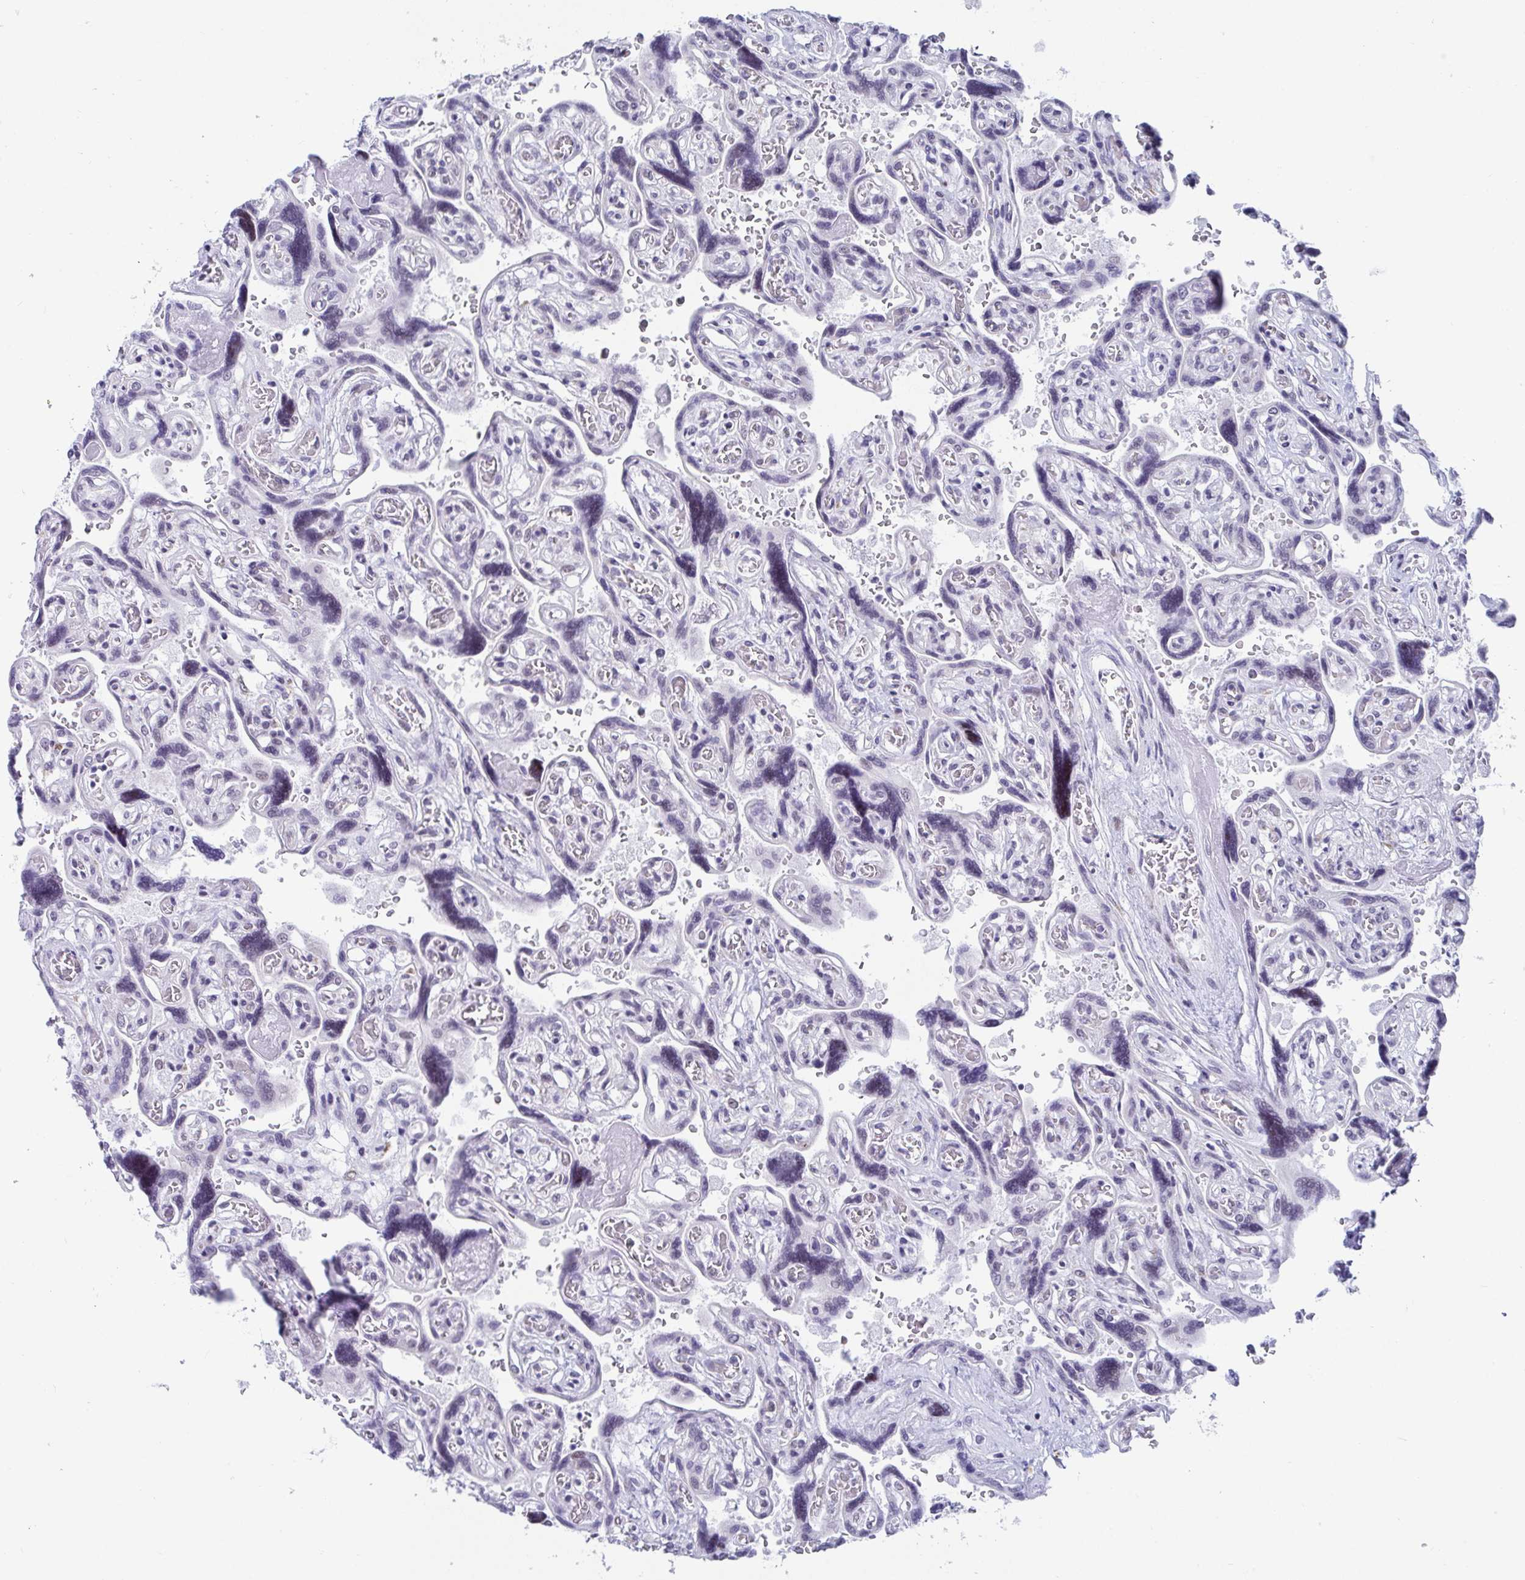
{"staining": {"intensity": "weak", "quantity": ">75%", "location": "nuclear"}, "tissue": "placenta", "cell_type": "Decidual cells", "image_type": "normal", "snomed": [{"axis": "morphology", "description": "Normal tissue, NOS"}, {"axis": "topography", "description": "Placenta"}], "caption": "Immunohistochemistry (IHC) micrograph of normal placenta: human placenta stained using immunohistochemistry shows low levels of weak protein expression localized specifically in the nuclear of decidual cells, appearing as a nuclear brown color.", "gene": "WDR72", "patient": {"sex": "female", "age": 32}}